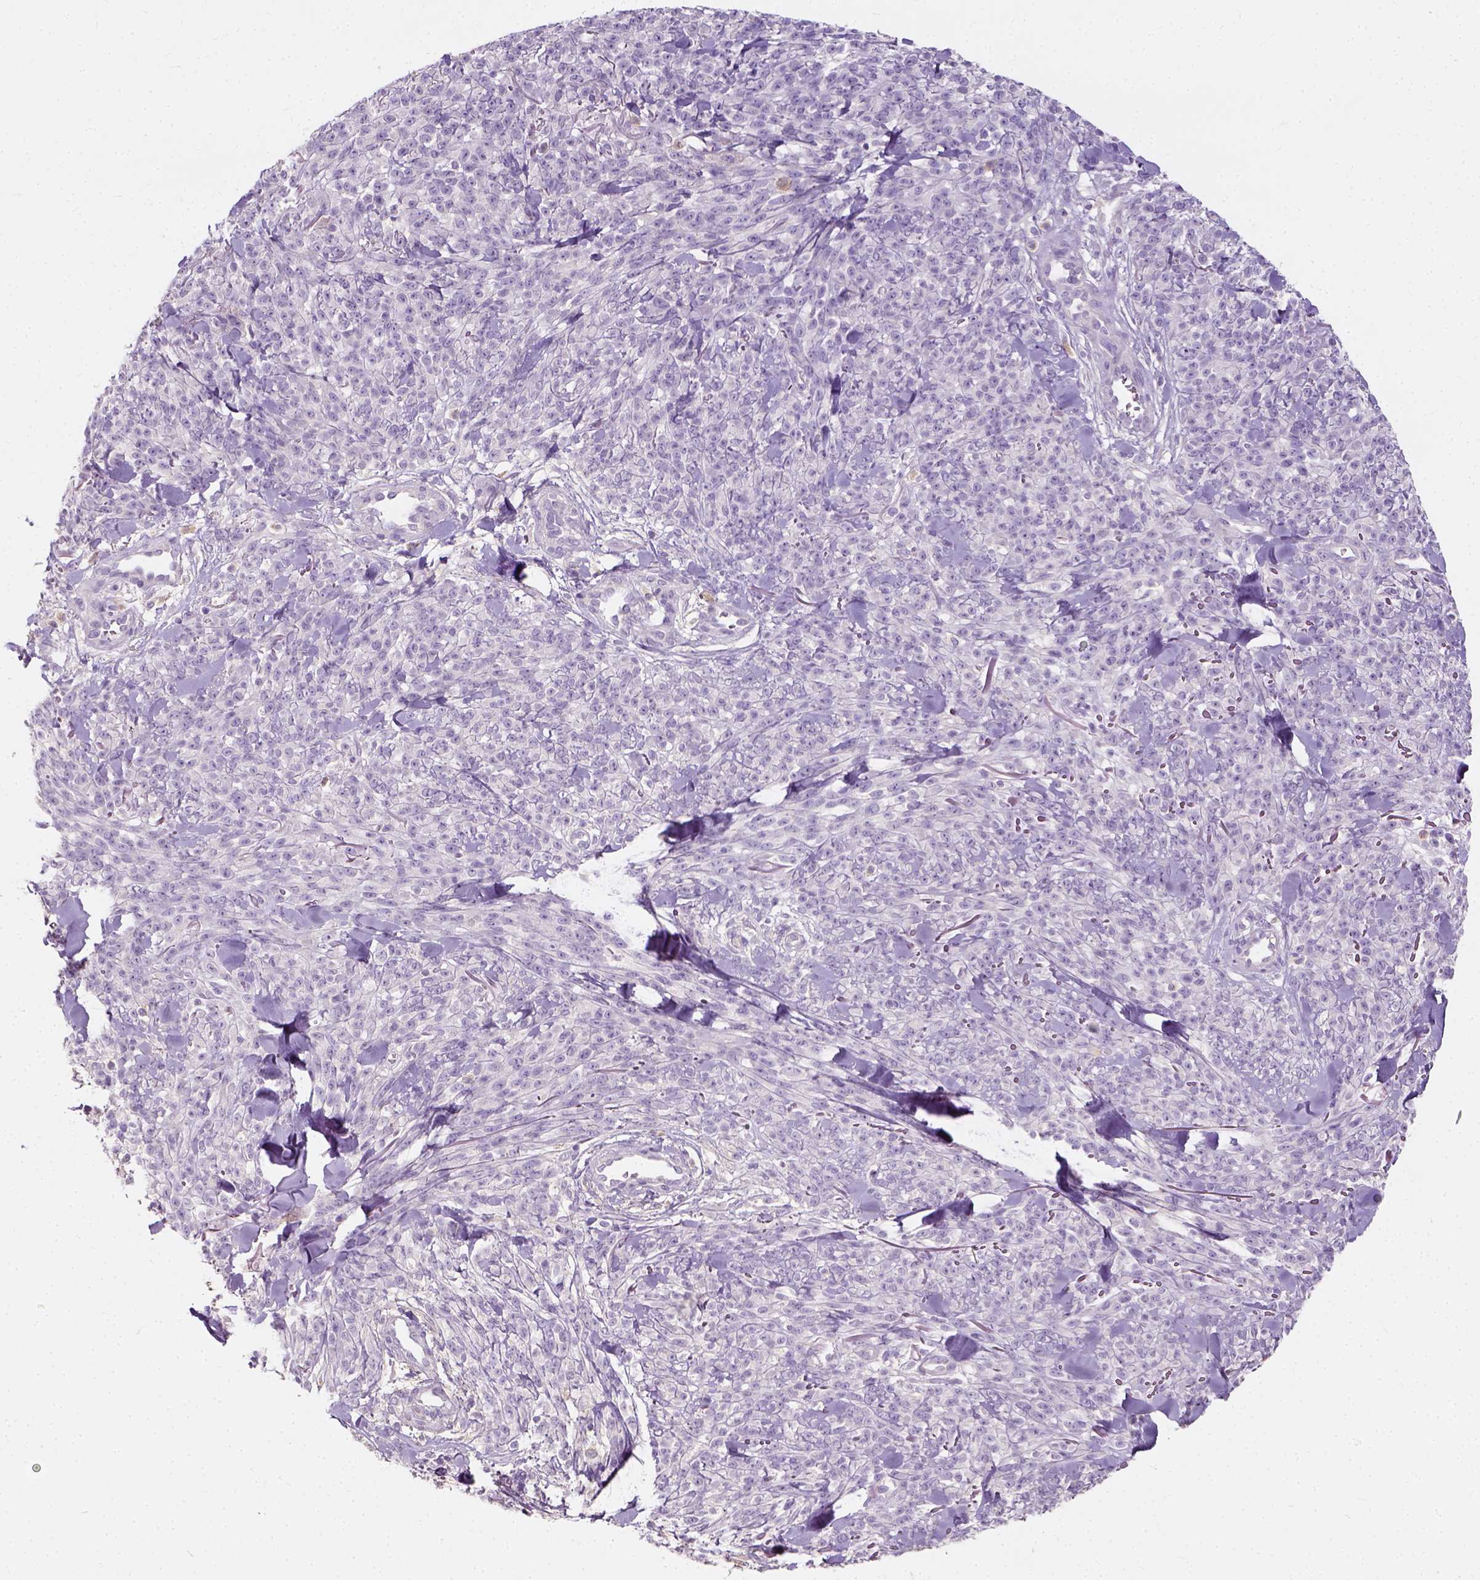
{"staining": {"intensity": "negative", "quantity": "none", "location": "none"}, "tissue": "melanoma", "cell_type": "Tumor cells", "image_type": "cancer", "snomed": [{"axis": "morphology", "description": "Malignant melanoma, NOS"}, {"axis": "topography", "description": "Skin"}, {"axis": "topography", "description": "Skin of trunk"}], "caption": "This is a photomicrograph of immunohistochemistry (IHC) staining of melanoma, which shows no staining in tumor cells. (Brightfield microscopy of DAB IHC at high magnification).", "gene": "DHCR24", "patient": {"sex": "male", "age": 74}}